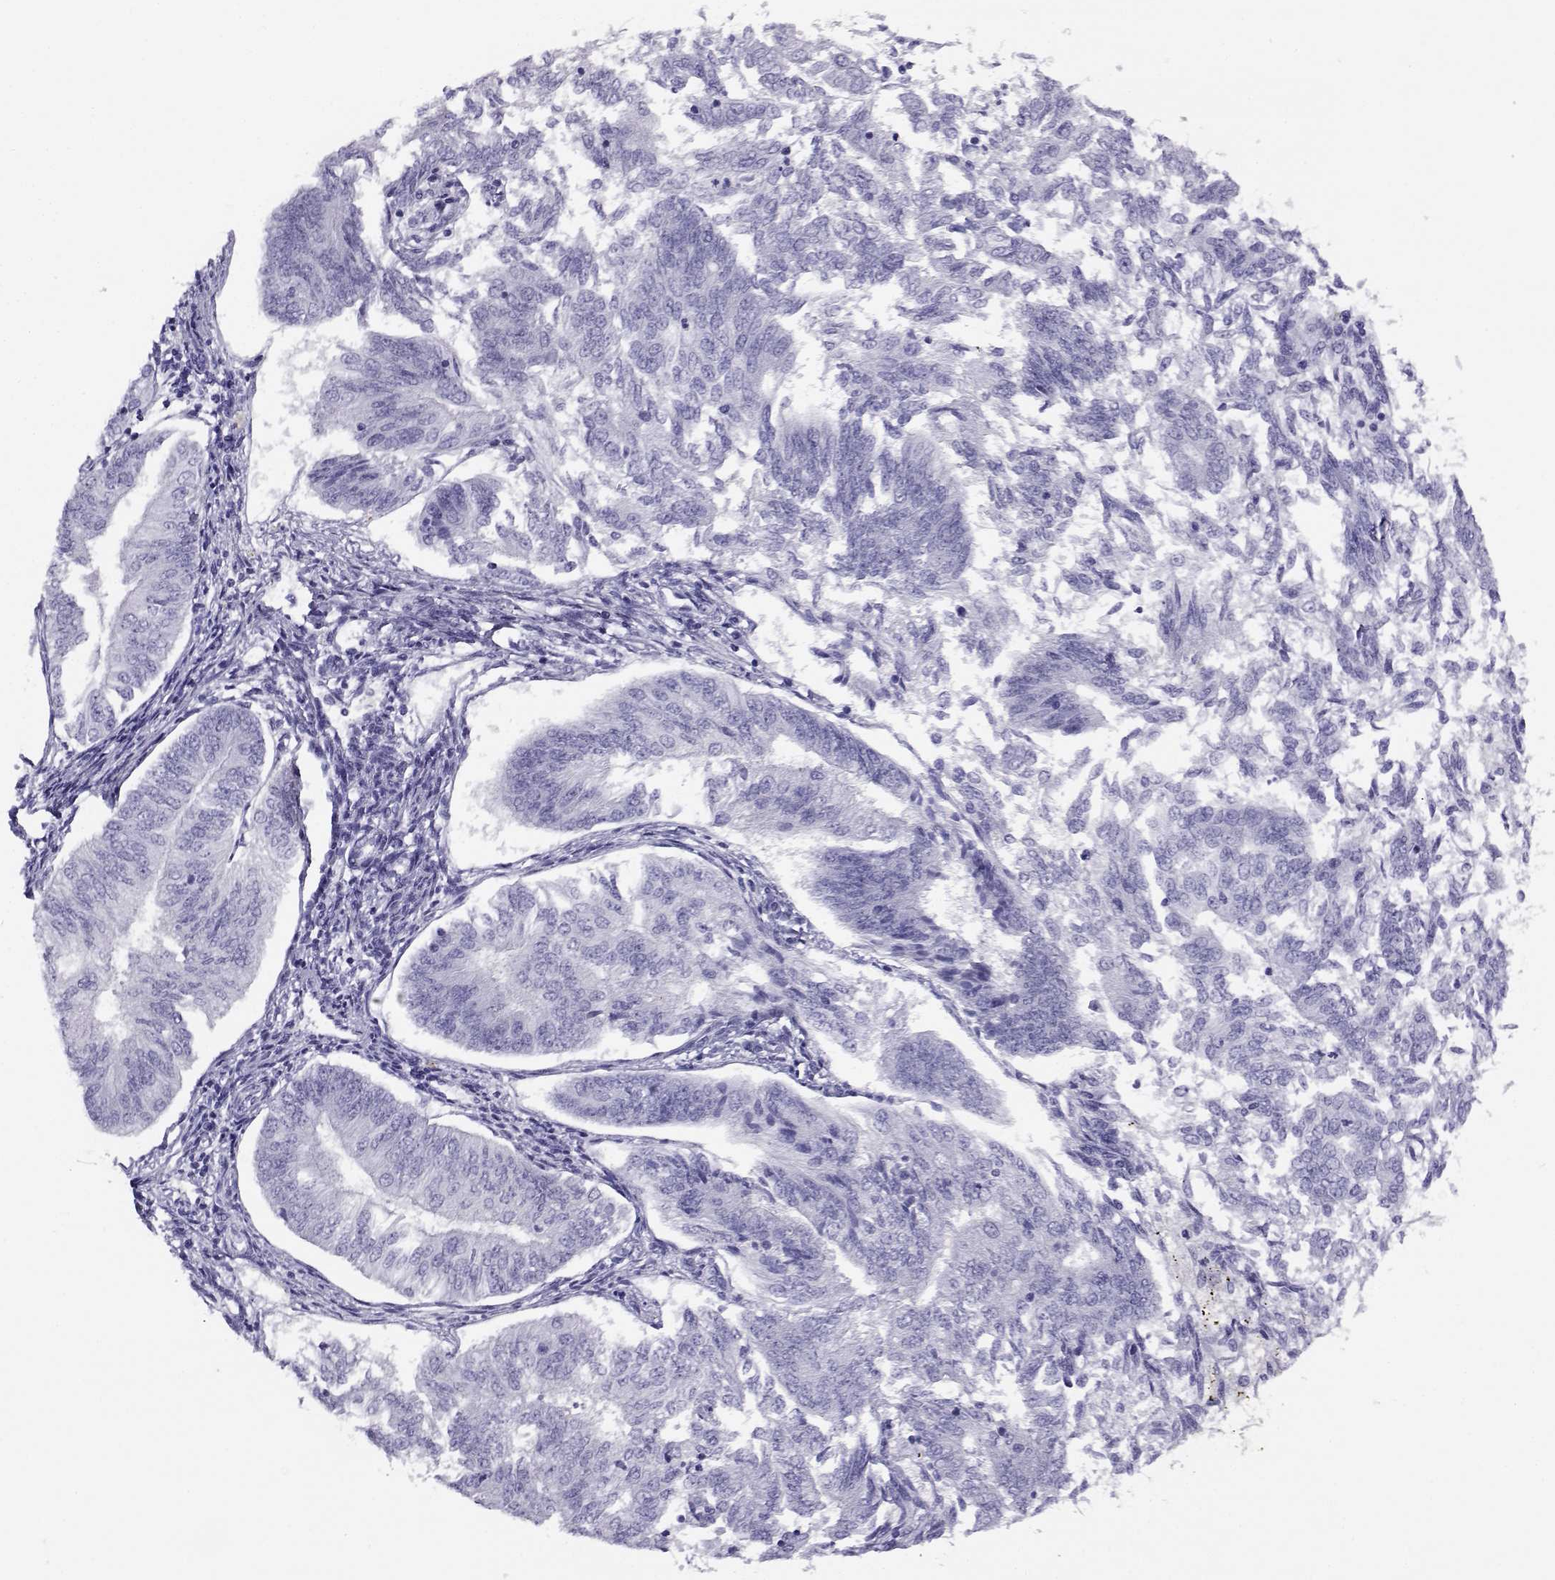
{"staining": {"intensity": "negative", "quantity": "none", "location": "none"}, "tissue": "endometrial cancer", "cell_type": "Tumor cells", "image_type": "cancer", "snomed": [{"axis": "morphology", "description": "Adenocarcinoma, NOS"}, {"axis": "topography", "description": "Endometrium"}], "caption": "Image shows no protein positivity in tumor cells of endometrial cancer tissue.", "gene": "RHOXF2", "patient": {"sex": "female", "age": 58}}